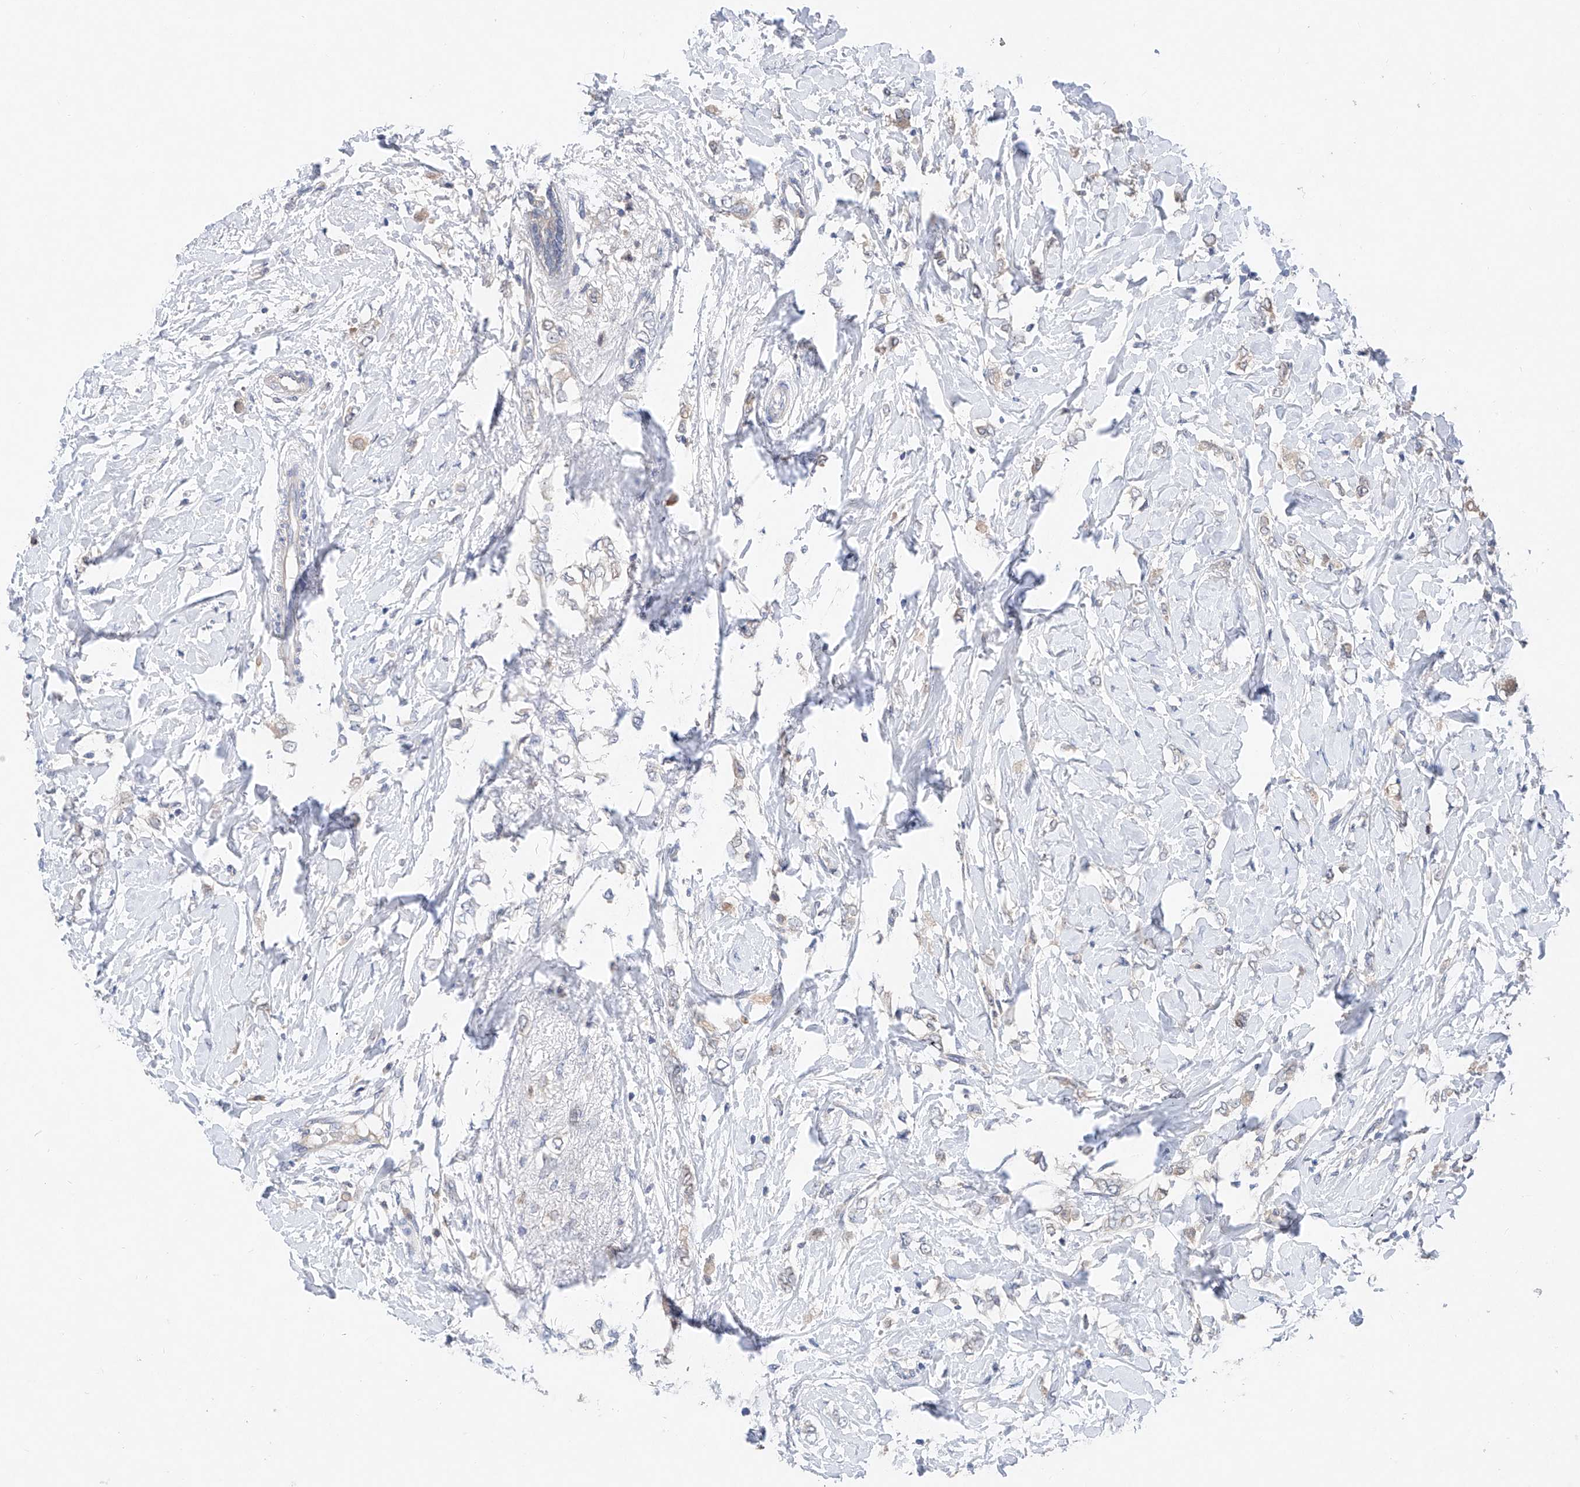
{"staining": {"intensity": "negative", "quantity": "none", "location": "none"}, "tissue": "breast cancer", "cell_type": "Tumor cells", "image_type": "cancer", "snomed": [{"axis": "morphology", "description": "Normal tissue, NOS"}, {"axis": "morphology", "description": "Lobular carcinoma"}, {"axis": "topography", "description": "Breast"}], "caption": "The micrograph demonstrates no staining of tumor cells in breast cancer (lobular carcinoma).", "gene": "FUCA2", "patient": {"sex": "female", "age": 47}}